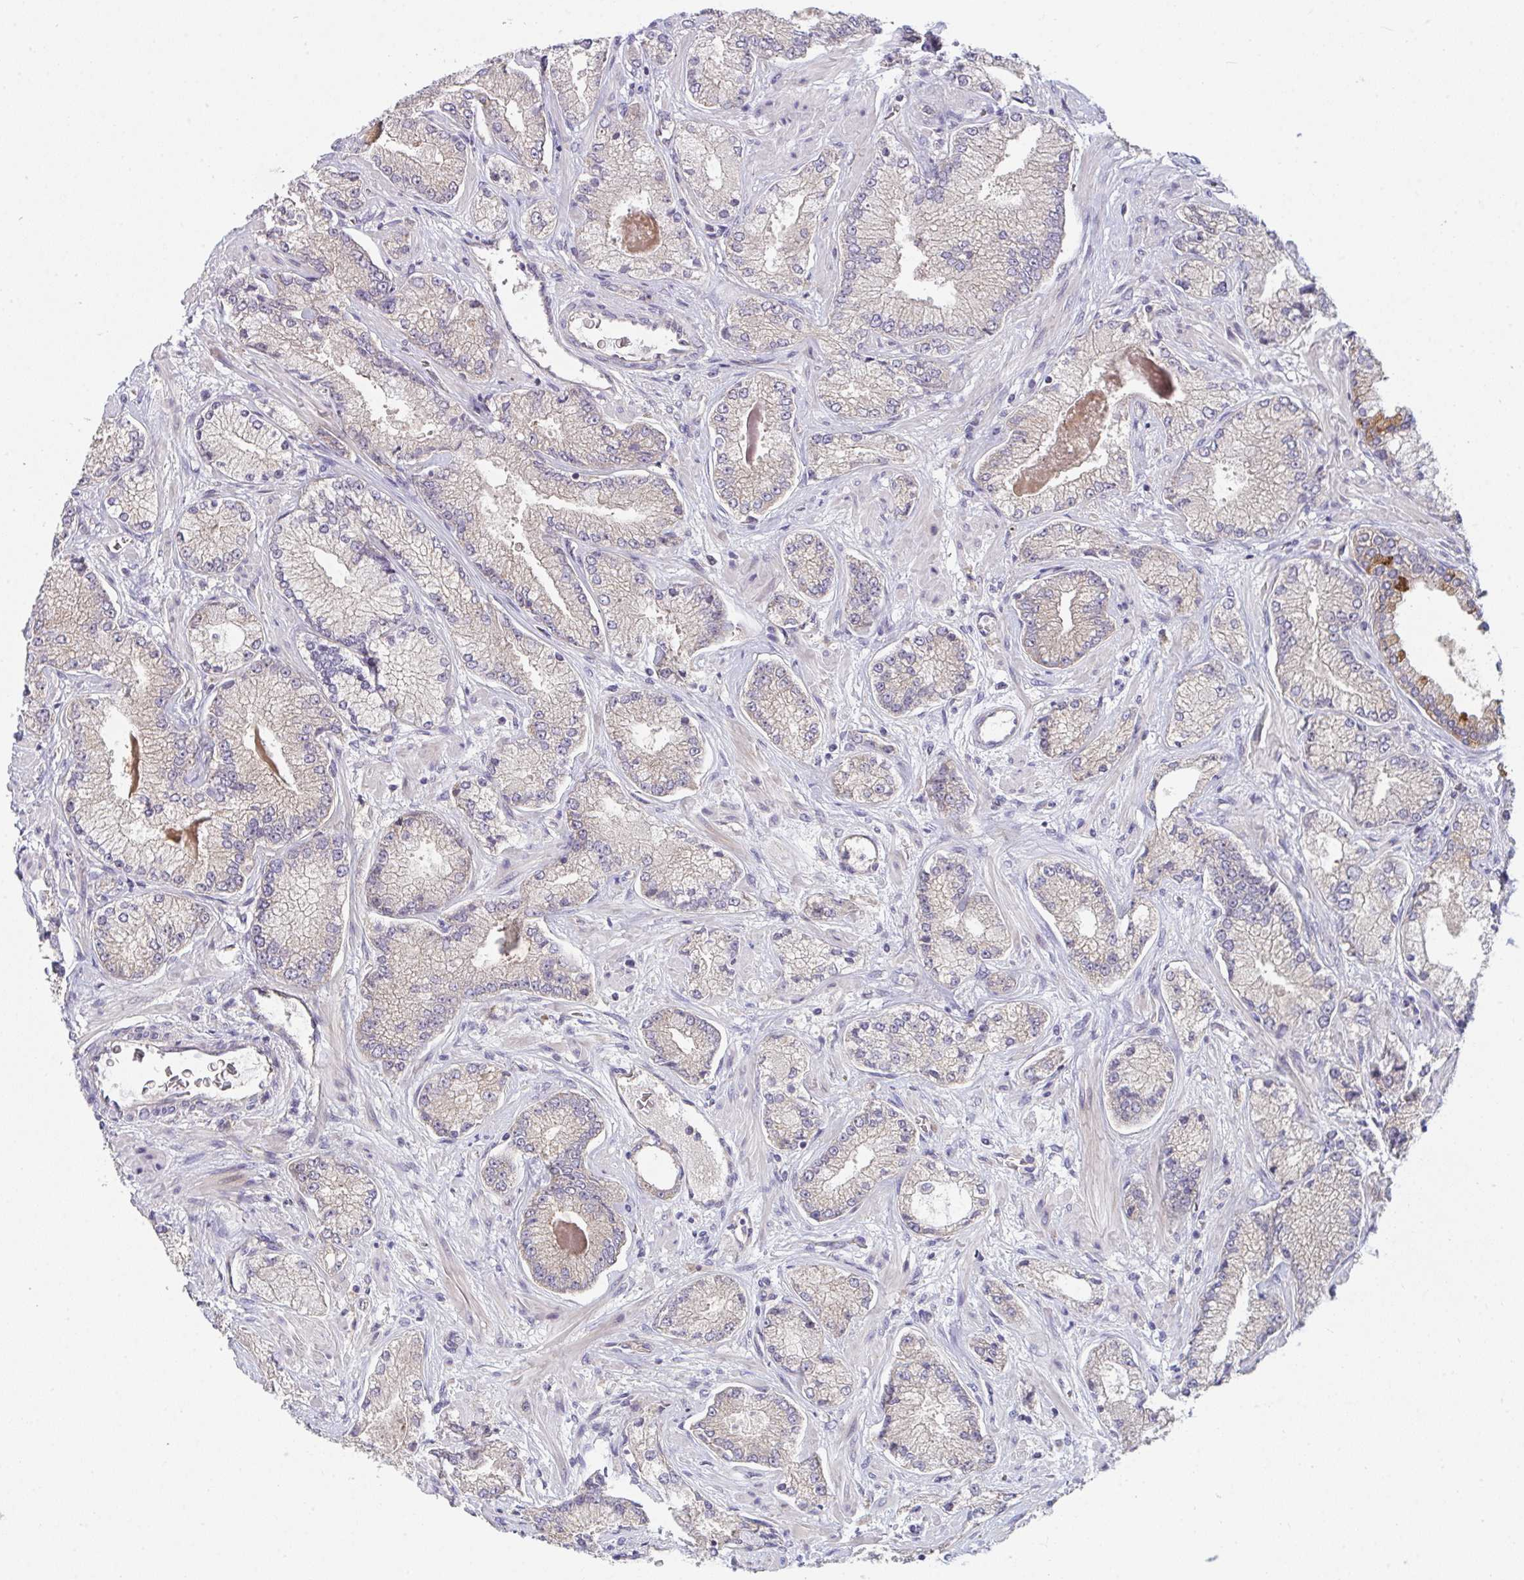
{"staining": {"intensity": "weak", "quantity": "<25%", "location": "cytoplasmic/membranous"}, "tissue": "prostate cancer", "cell_type": "Tumor cells", "image_type": "cancer", "snomed": [{"axis": "morphology", "description": "Normal tissue, NOS"}, {"axis": "morphology", "description": "Adenocarcinoma, High grade"}, {"axis": "topography", "description": "Prostate"}, {"axis": "topography", "description": "Peripheral nerve tissue"}], "caption": "Protein analysis of prostate adenocarcinoma (high-grade) displays no significant staining in tumor cells. (Immunohistochemistry (ihc), brightfield microscopy, high magnification).", "gene": "CASP9", "patient": {"sex": "male", "age": 68}}